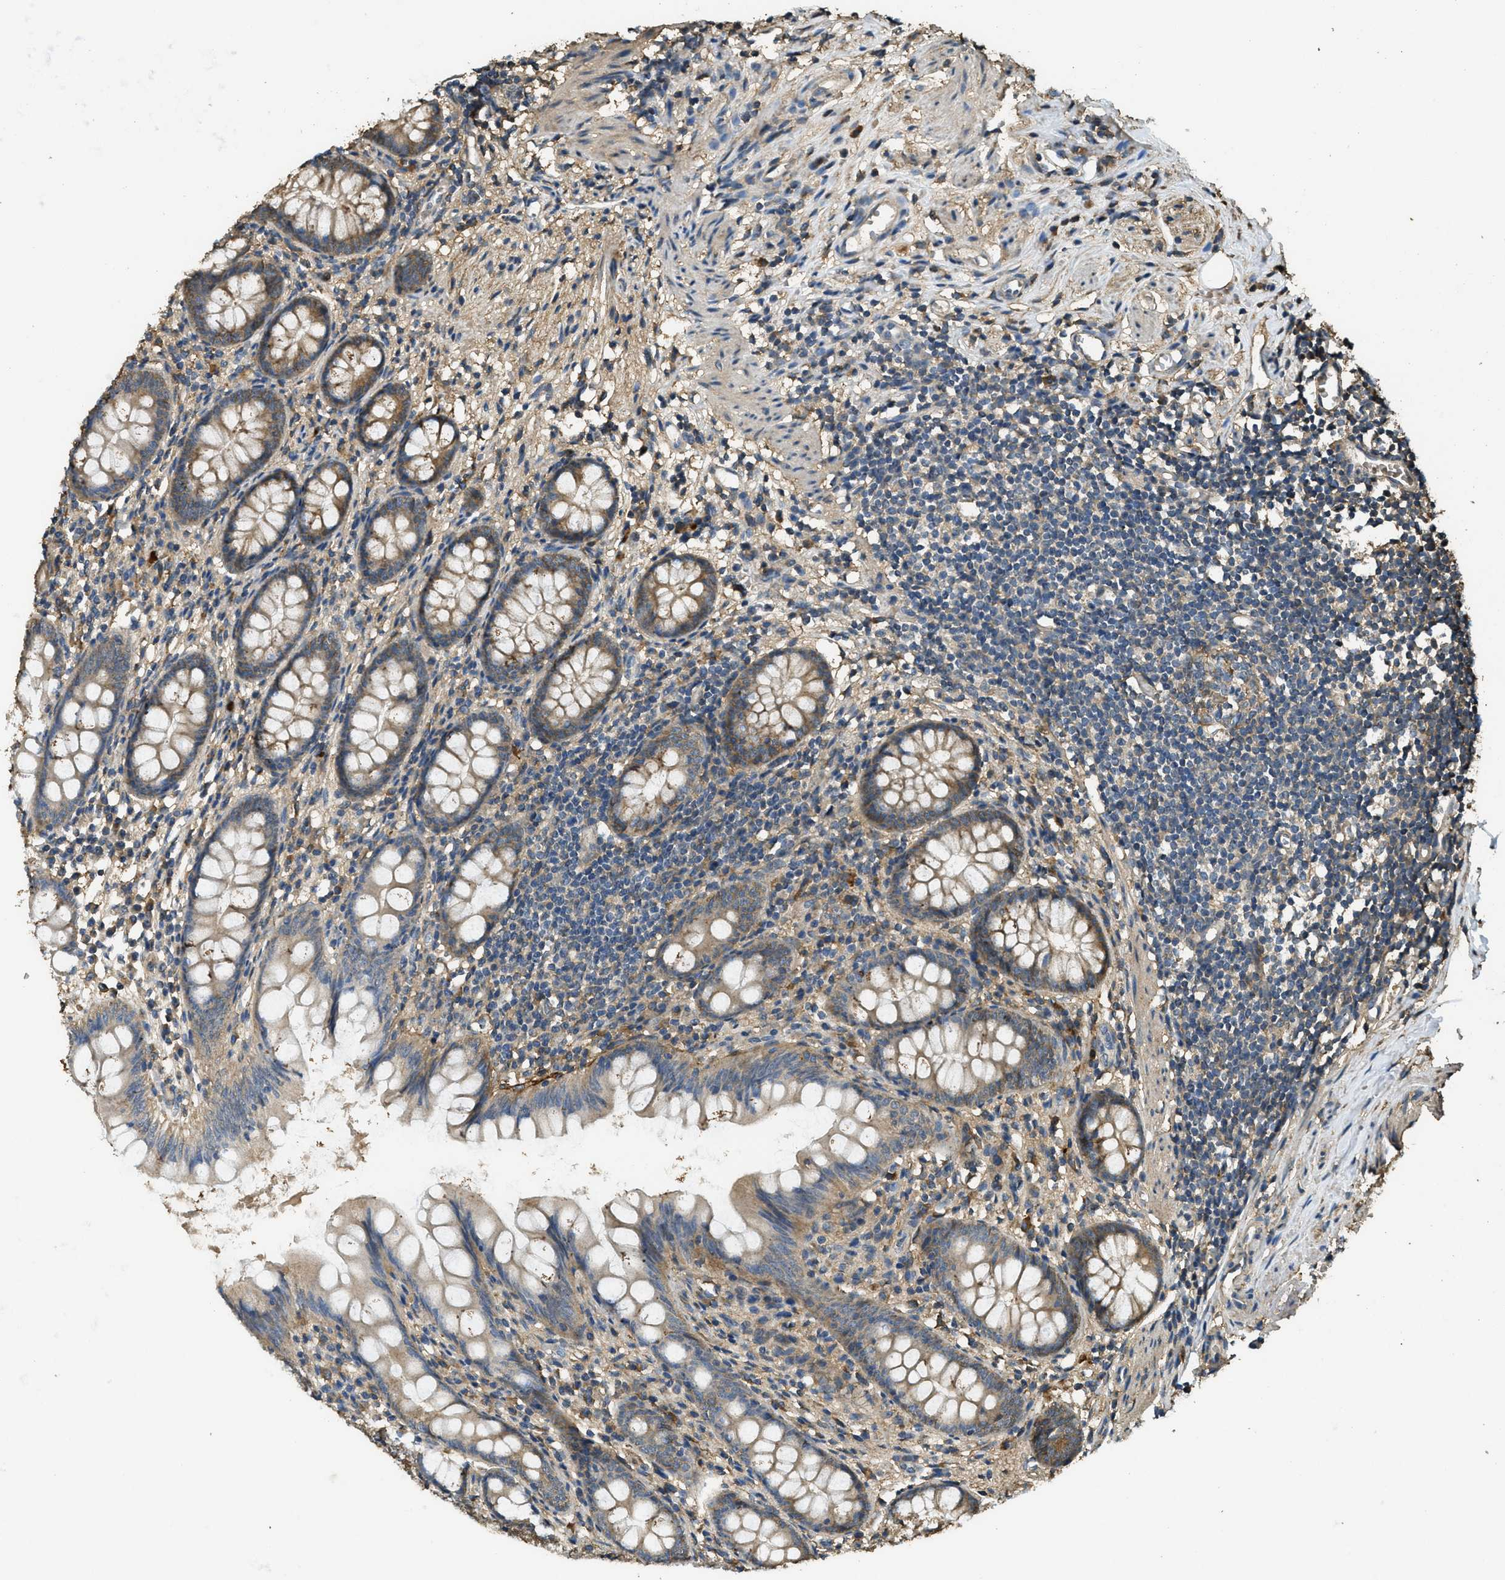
{"staining": {"intensity": "moderate", "quantity": ">75%", "location": "cytoplasmic/membranous"}, "tissue": "appendix", "cell_type": "Glandular cells", "image_type": "normal", "snomed": [{"axis": "morphology", "description": "Normal tissue, NOS"}, {"axis": "topography", "description": "Appendix"}], "caption": "Immunohistochemistry image of normal appendix stained for a protein (brown), which exhibits medium levels of moderate cytoplasmic/membranous expression in approximately >75% of glandular cells.", "gene": "CD276", "patient": {"sex": "female", "age": 77}}